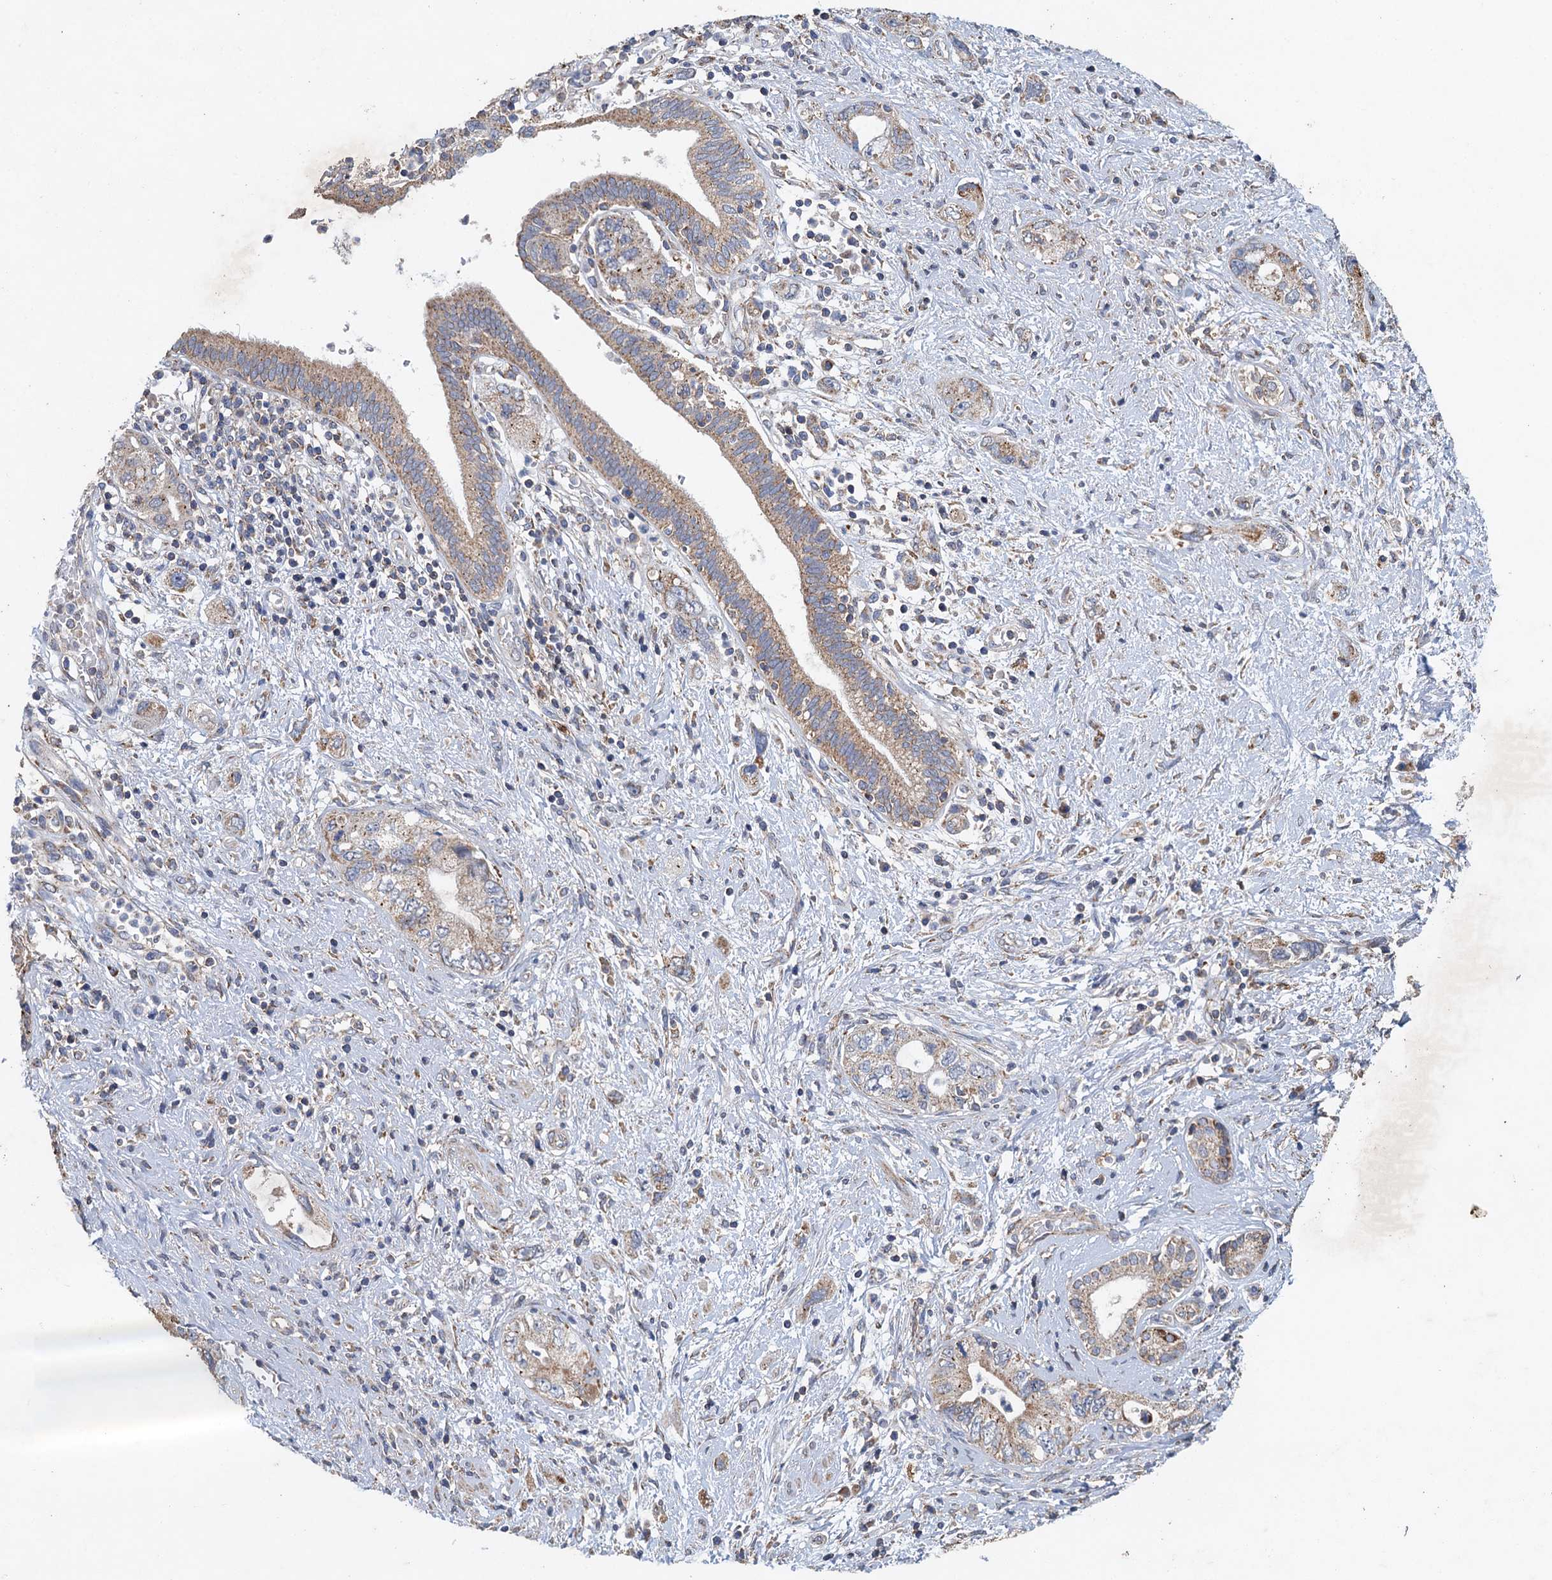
{"staining": {"intensity": "moderate", "quantity": "25%-75%", "location": "cytoplasmic/membranous"}, "tissue": "pancreatic cancer", "cell_type": "Tumor cells", "image_type": "cancer", "snomed": [{"axis": "morphology", "description": "Adenocarcinoma, NOS"}, {"axis": "topography", "description": "Pancreas"}], "caption": "Protein expression by IHC reveals moderate cytoplasmic/membranous staining in about 25%-75% of tumor cells in pancreatic cancer (adenocarcinoma).", "gene": "BCS1L", "patient": {"sex": "female", "age": 73}}